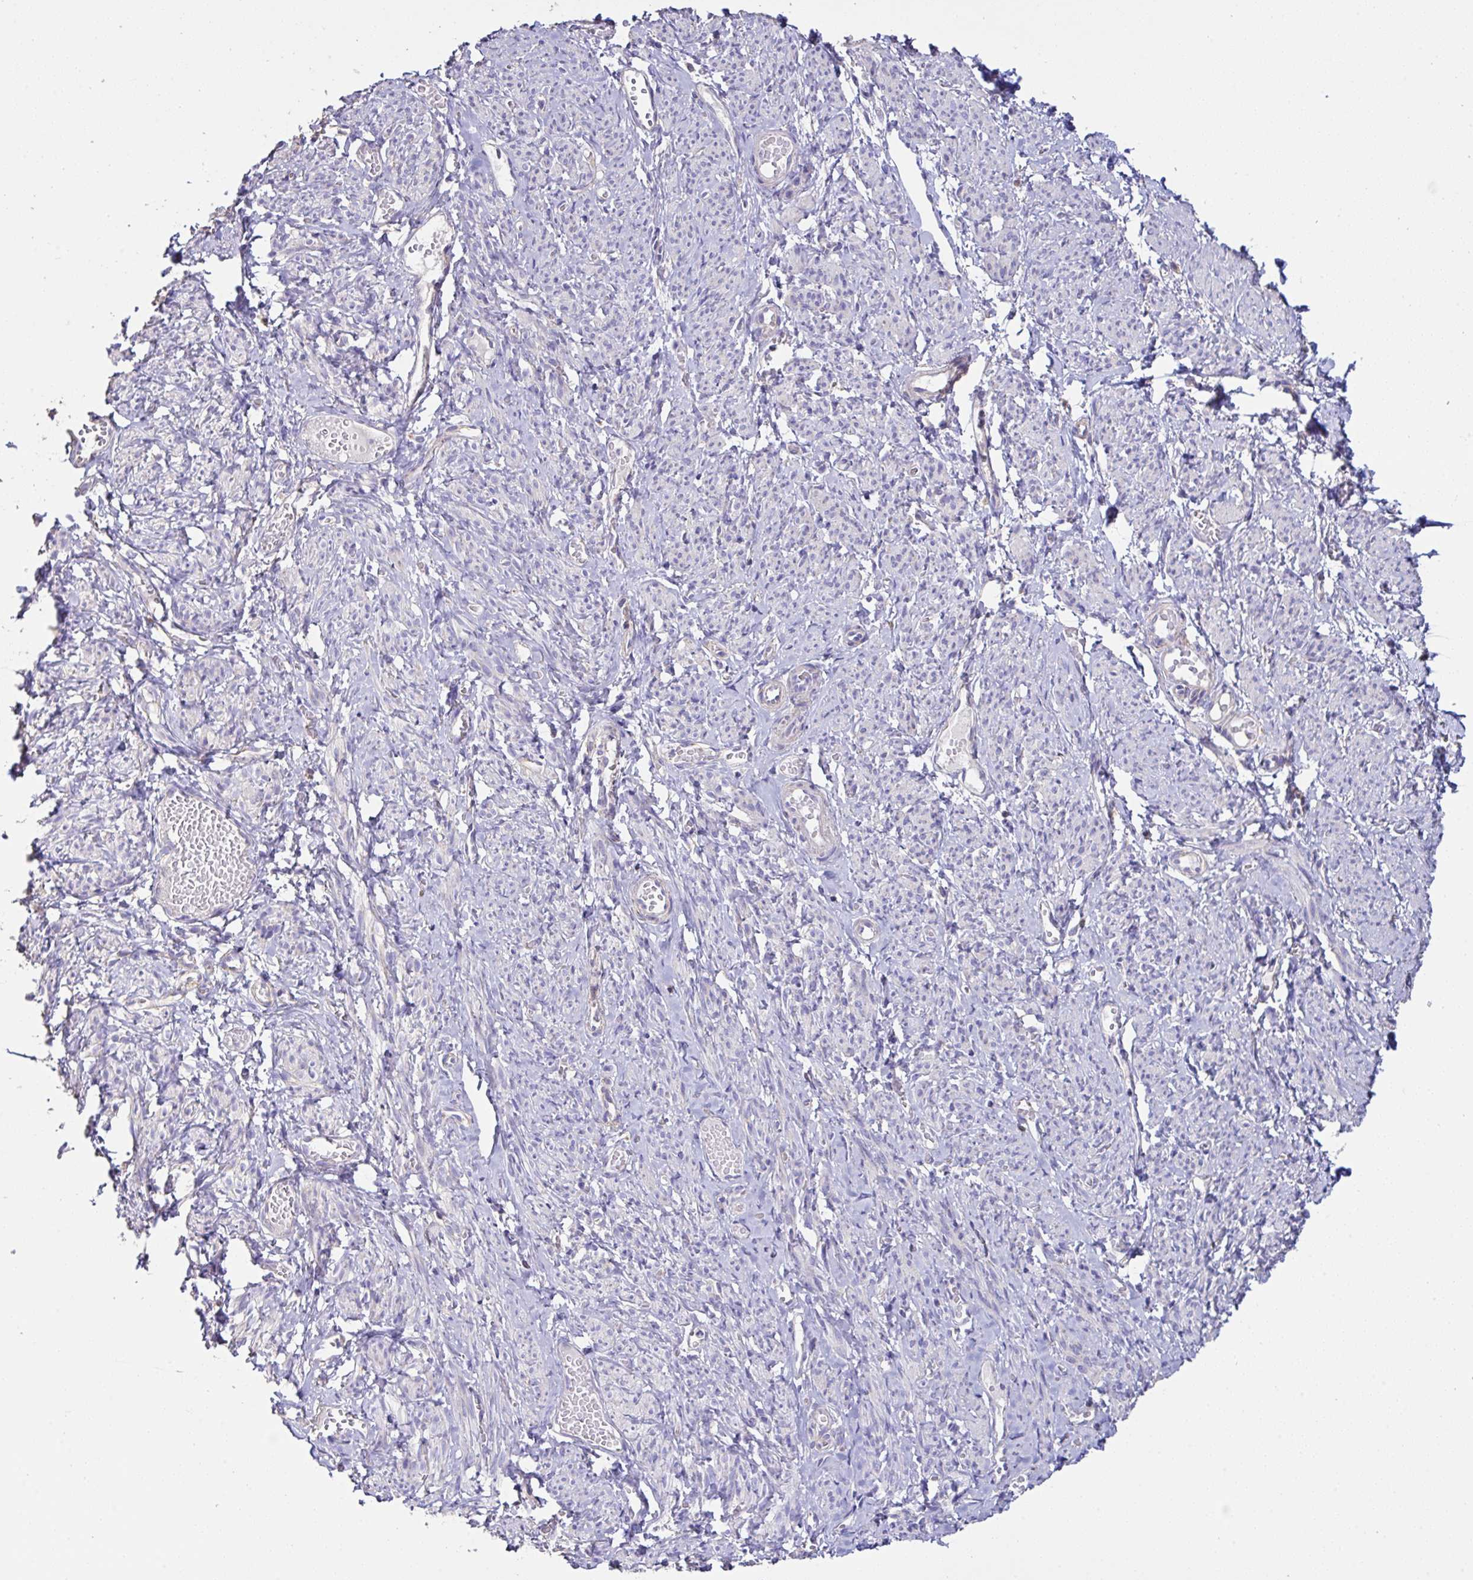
{"staining": {"intensity": "negative", "quantity": "none", "location": "none"}, "tissue": "smooth muscle", "cell_type": "Smooth muscle cells", "image_type": "normal", "snomed": [{"axis": "morphology", "description": "Normal tissue, NOS"}, {"axis": "topography", "description": "Smooth muscle"}], "caption": "Immunohistochemistry (IHC) micrograph of benign human smooth muscle stained for a protein (brown), which displays no positivity in smooth muscle cells.", "gene": "DOK7", "patient": {"sex": "female", "age": 65}}